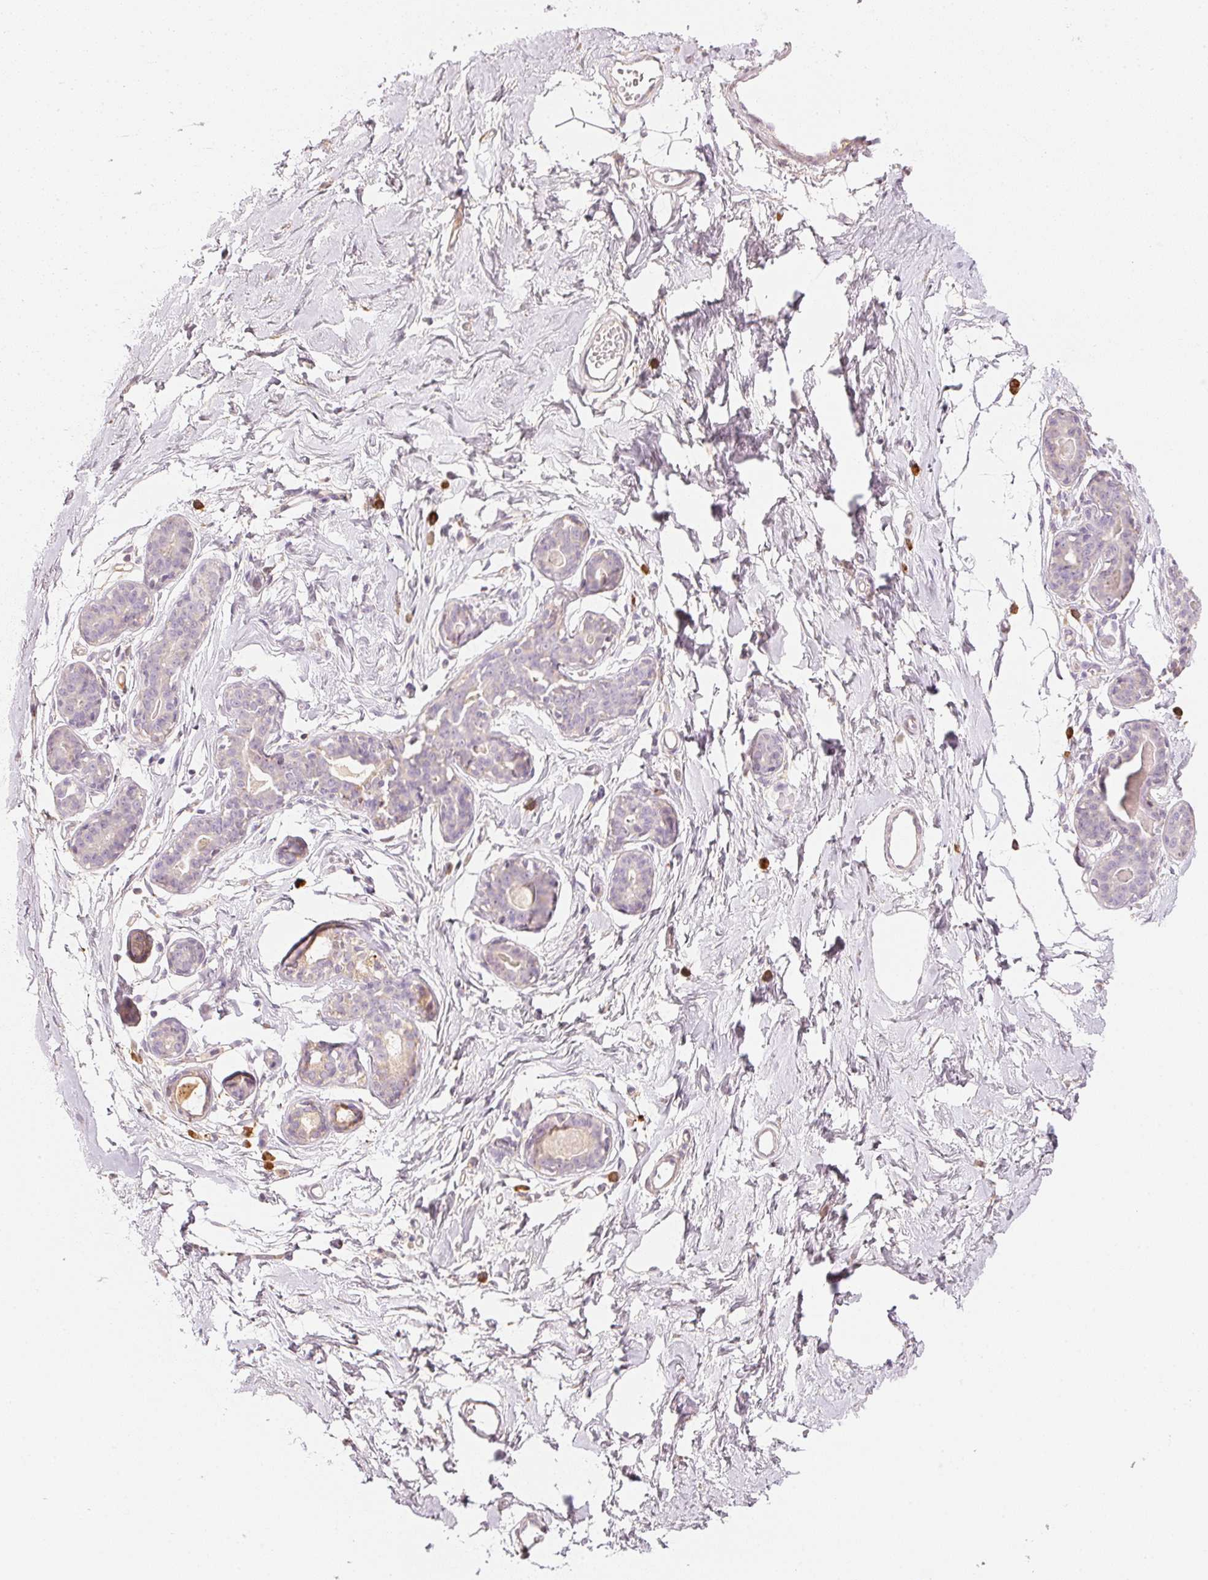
{"staining": {"intensity": "weak", "quantity": "25%-75%", "location": "cytoplasmic/membranous"}, "tissue": "breast", "cell_type": "Adipocytes", "image_type": "normal", "snomed": [{"axis": "morphology", "description": "Normal tissue, NOS"}, {"axis": "topography", "description": "Breast"}], "caption": "Immunohistochemical staining of normal human breast reveals low levels of weak cytoplasmic/membranous positivity in approximately 25%-75% of adipocytes. The staining was performed using DAB, with brown indicating positive protein expression. Nuclei are stained blue with hematoxylin.", "gene": "RMDN2", "patient": {"sex": "female", "age": 45}}